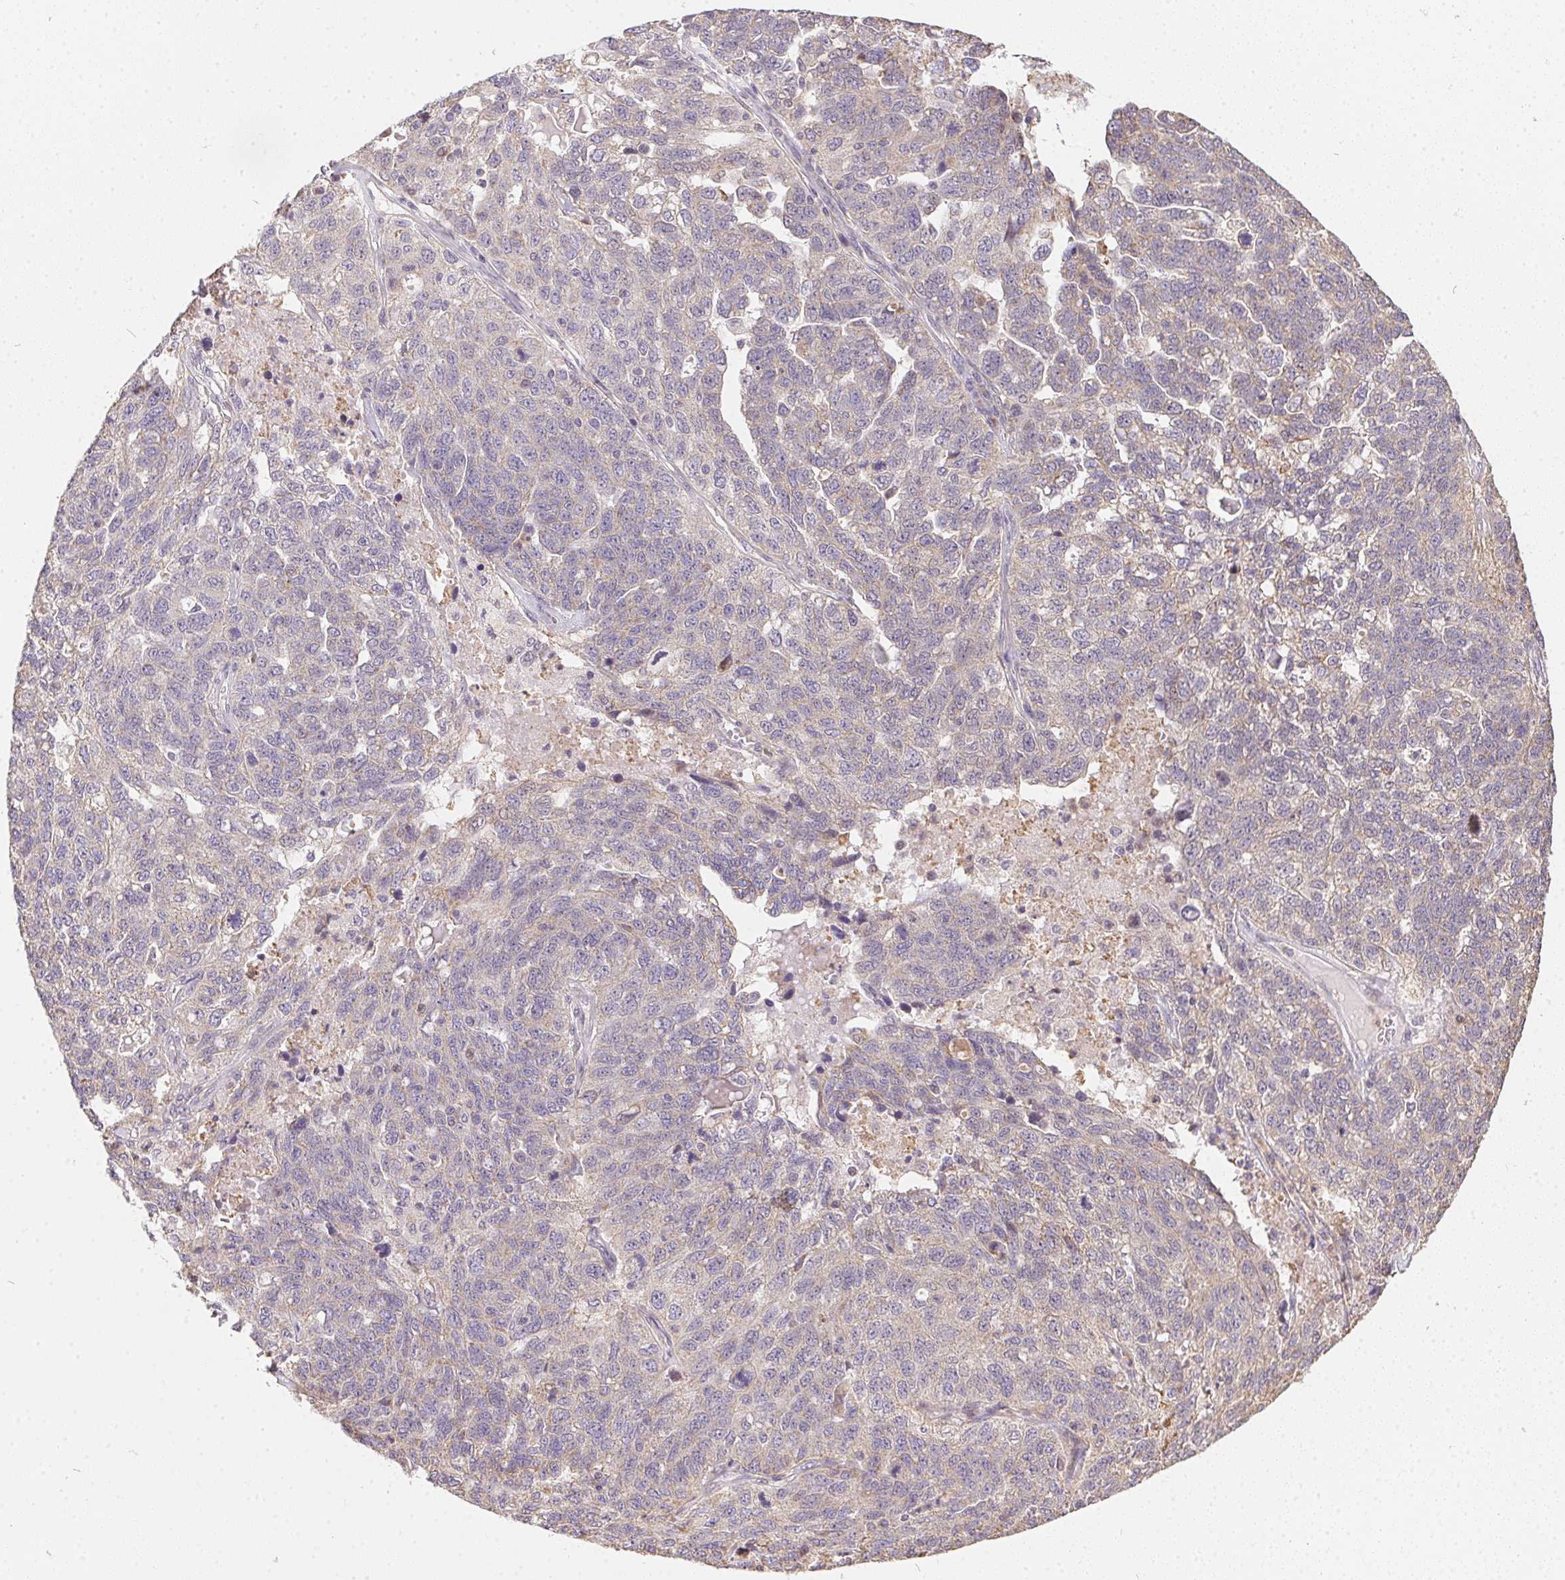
{"staining": {"intensity": "negative", "quantity": "none", "location": "none"}, "tissue": "ovarian cancer", "cell_type": "Tumor cells", "image_type": "cancer", "snomed": [{"axis": "morphology", "description": "Cystadenocarcinoma, serous, NOS"}, {"axis": "topography", "description": "Ovary"}], "caption": "This is an IHC micrograph of human ovarian serous cystadenocarcinoma. There is no staining in tumor cells.", "gene": "REV3L", "patient": {"sex": "female", "age": 71}}